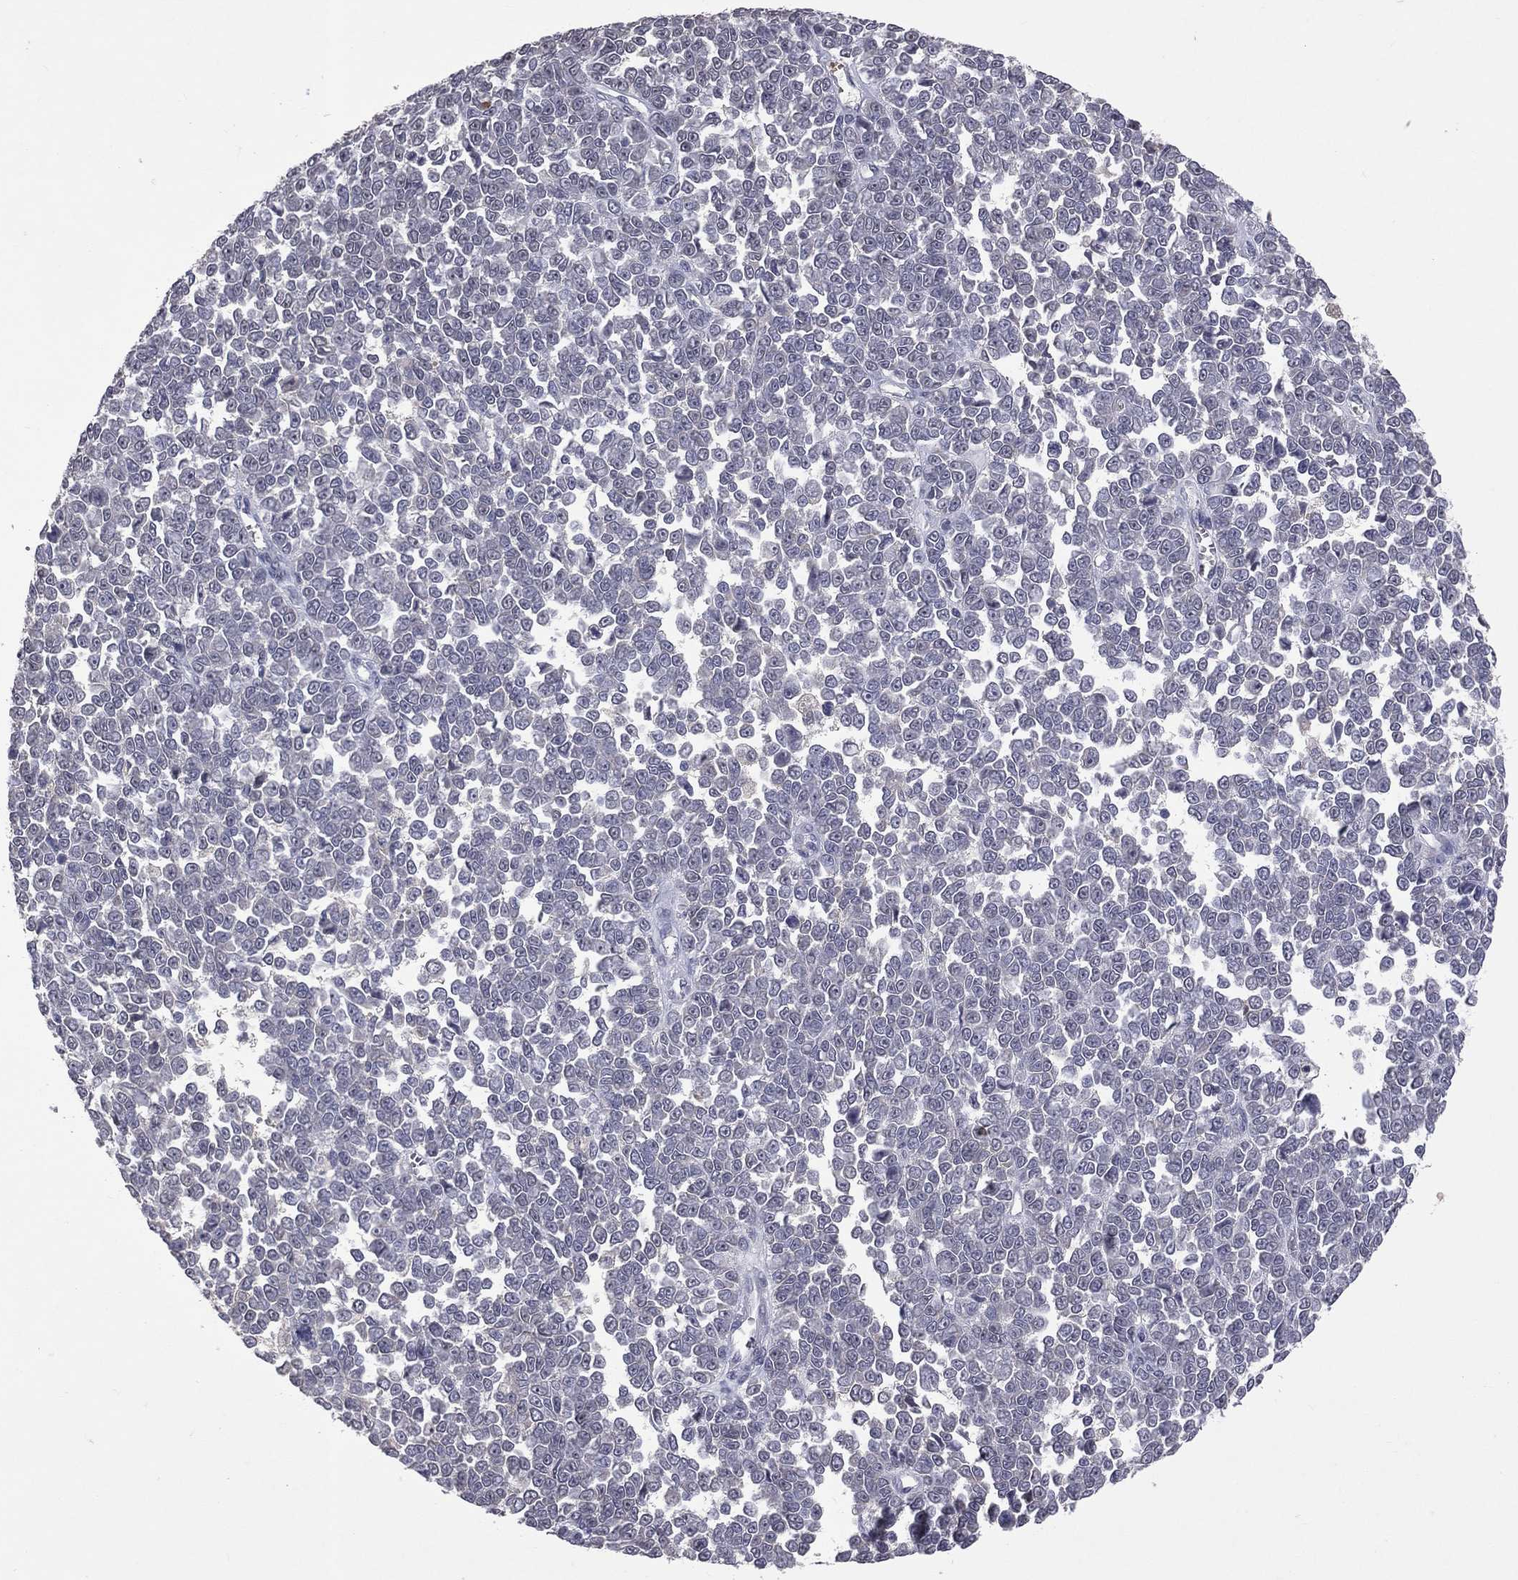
{"staining": {"intensity": "negative", "quantity": "none", "location": "none"}, "tissue": "melanoma", "cell_type": "Tumor cells", "image_type": "cancer", "snomed": [{"axis": "morphology", "description": "Malignant melanoma, NOS"}, {"axis": "topography", "description": "Skin"}], "caption": "This is an immunohistochemistry (IHC) image of melanoma. There is no positivity in tumor cells.", "gene": "DSG4", "patient": {"sex": "female", "age": 95}}